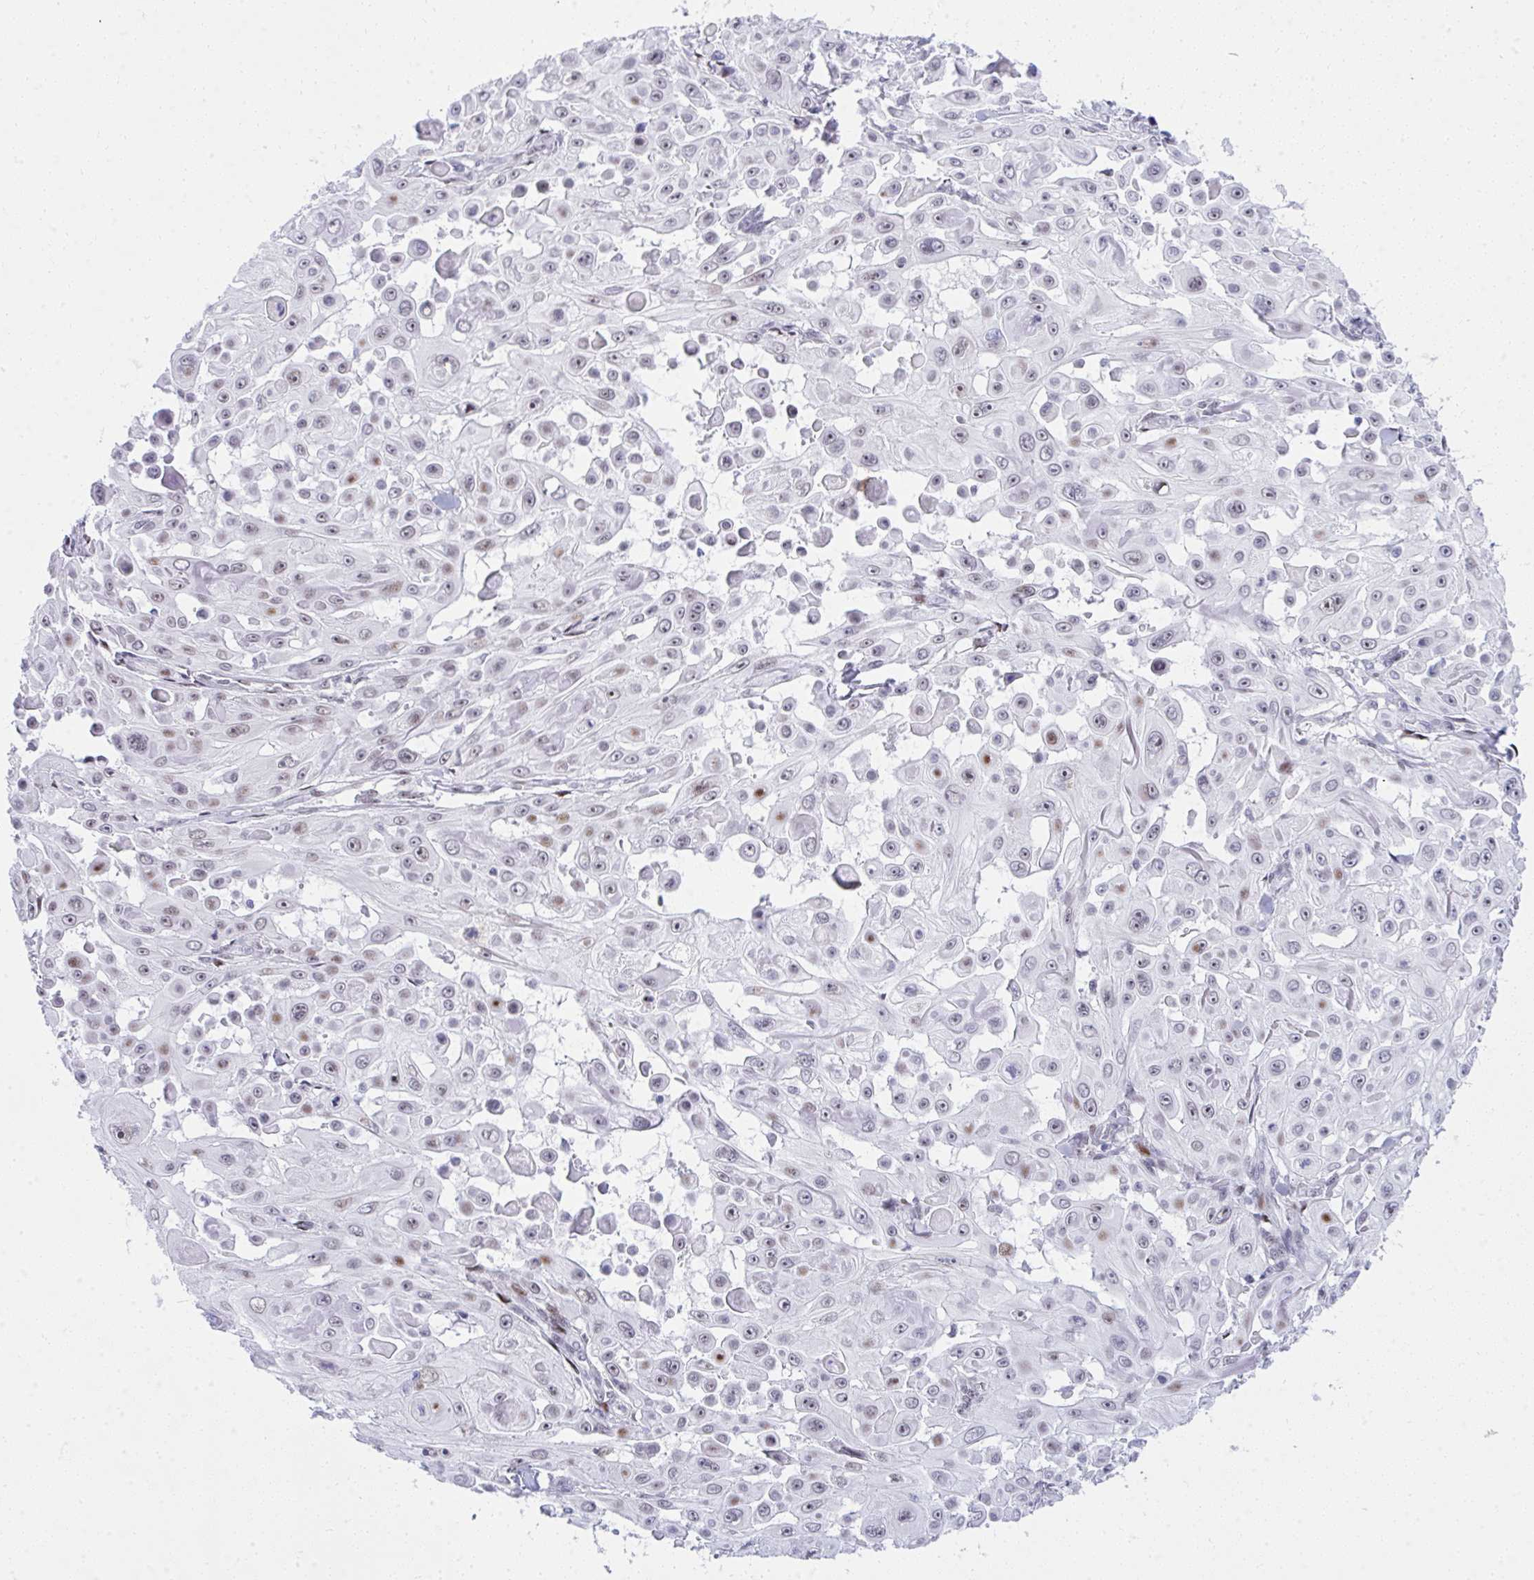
{"staining": {"intensity": "weak", "quantity": "25%-75%", "location": "nuclear"}, "tissue": "skin cancer", "cell_type": "Tumor cells", "image_type": "cancer", "snomed": [{"axis": "morphology", "description": "Squamous cell carcinoma, NOS"}, {"axis": "topography", "description": "Skin"}], "caption": "Immunohistochemistry (IHC) staining of skin squamous cell carcinoma, which demonstrates low levels of weak nuclear expression in about 25%-75% of tumor cells indicating weak nuclear protein expression. The staining was performed using DAB (brown) for protein detection and nuclei were counterstained in hematoxylin (blue).", "gene": "GLDN", "patient": {"sex": "male", "age": 91}}